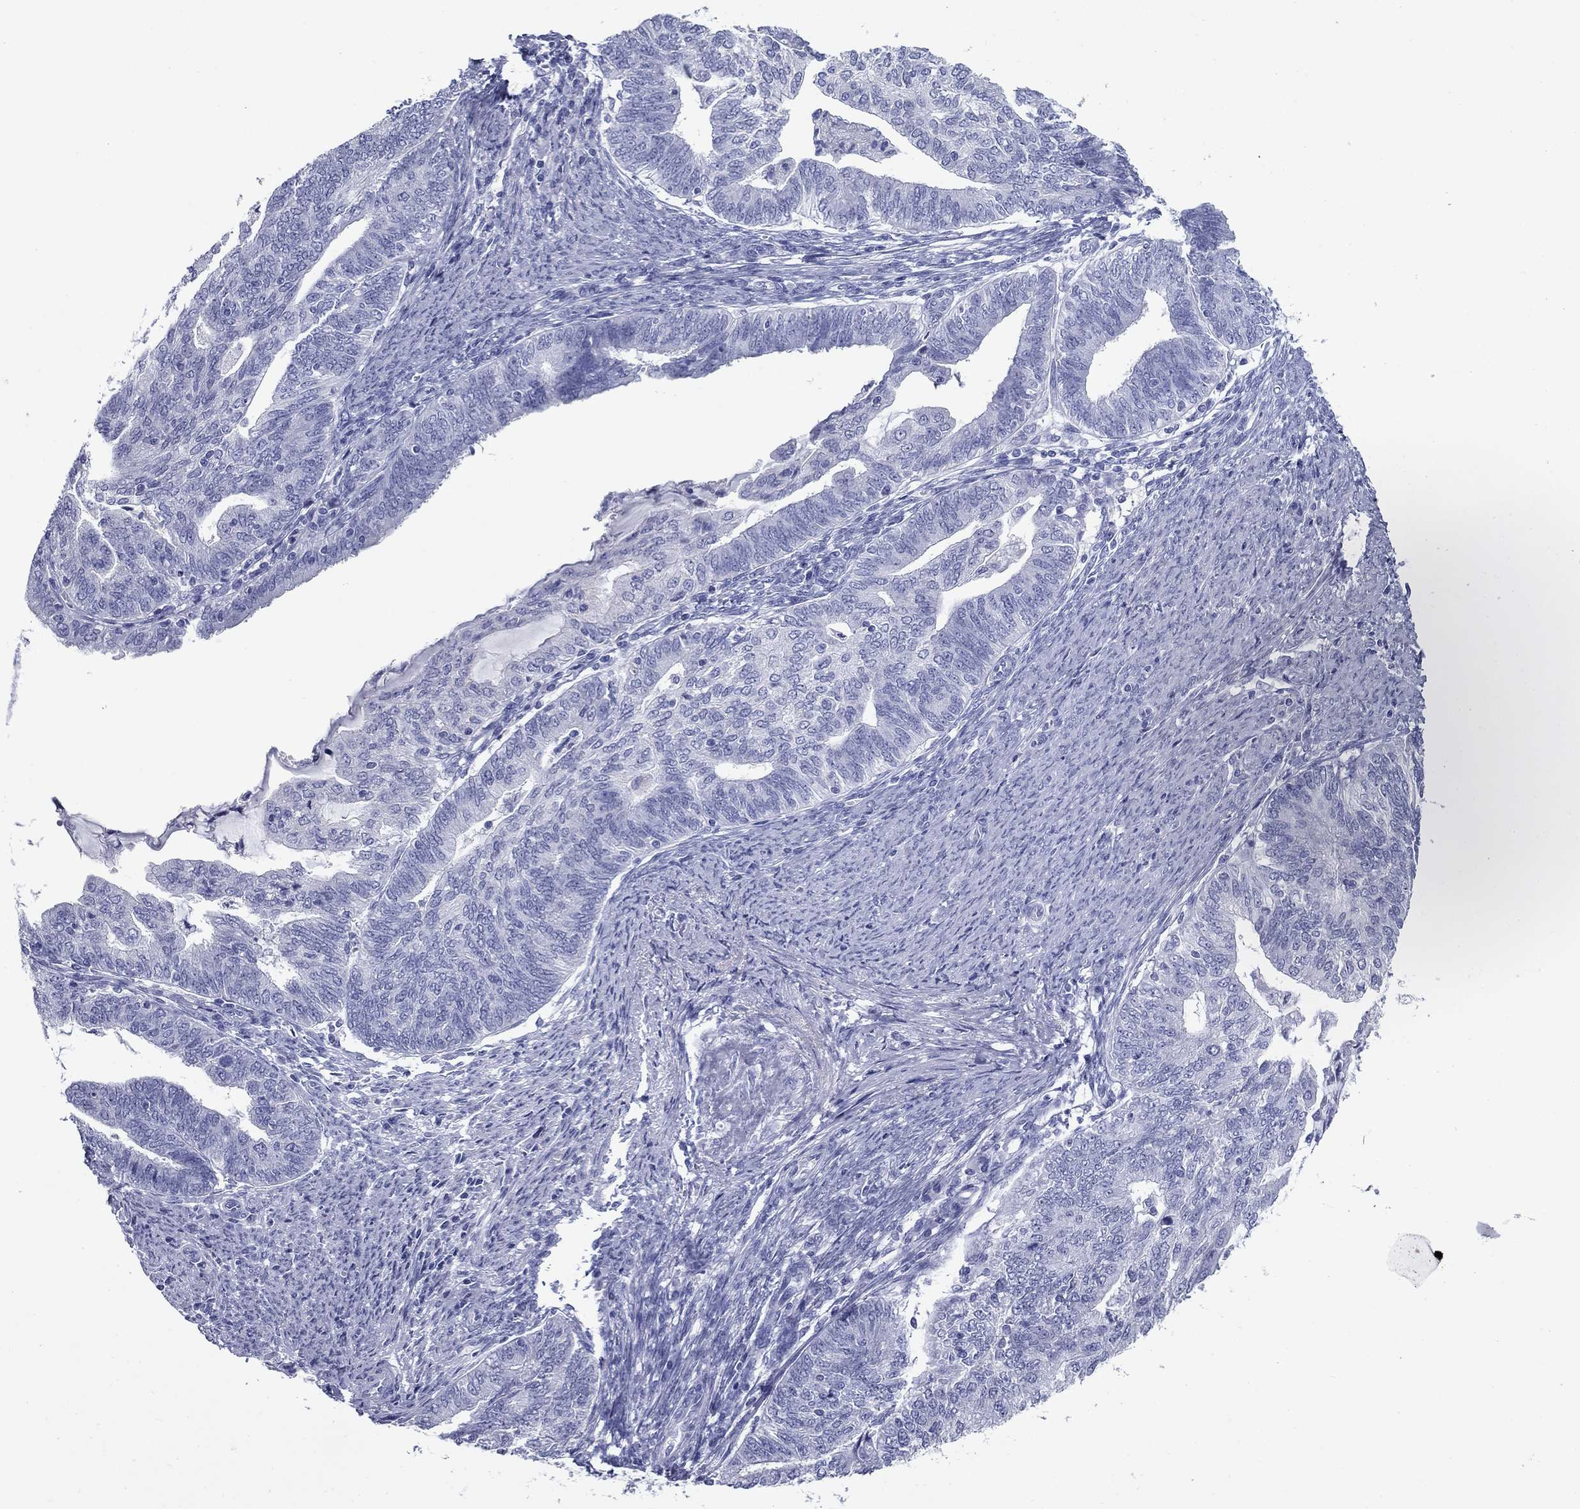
{"staining": {"intensity": "negative", "quantity": "none", "location": "none"}, "tissue": "endometrial cancer", "cell_type": "Tumor cells", "image_type": "cancer", "snomed": [{"axis": "morphology", "description": "Adenocarcinoma, NOS"}, {"axis": "topography", "description": "Endometrium"}], "caption": "This is a image of immunohistochemistry staining of adenocarcinoma (endometrial), which shows no expression in tumor cells. Brightfield microscopy of immunohistochemistry (IHC) stained with DAB (3,3'-diaminobenzidine) (brown) and hematoxylin (blue), captured at high magnification.", "gene": "NPPA", "patient": {"sex": "female", "age": 82}}